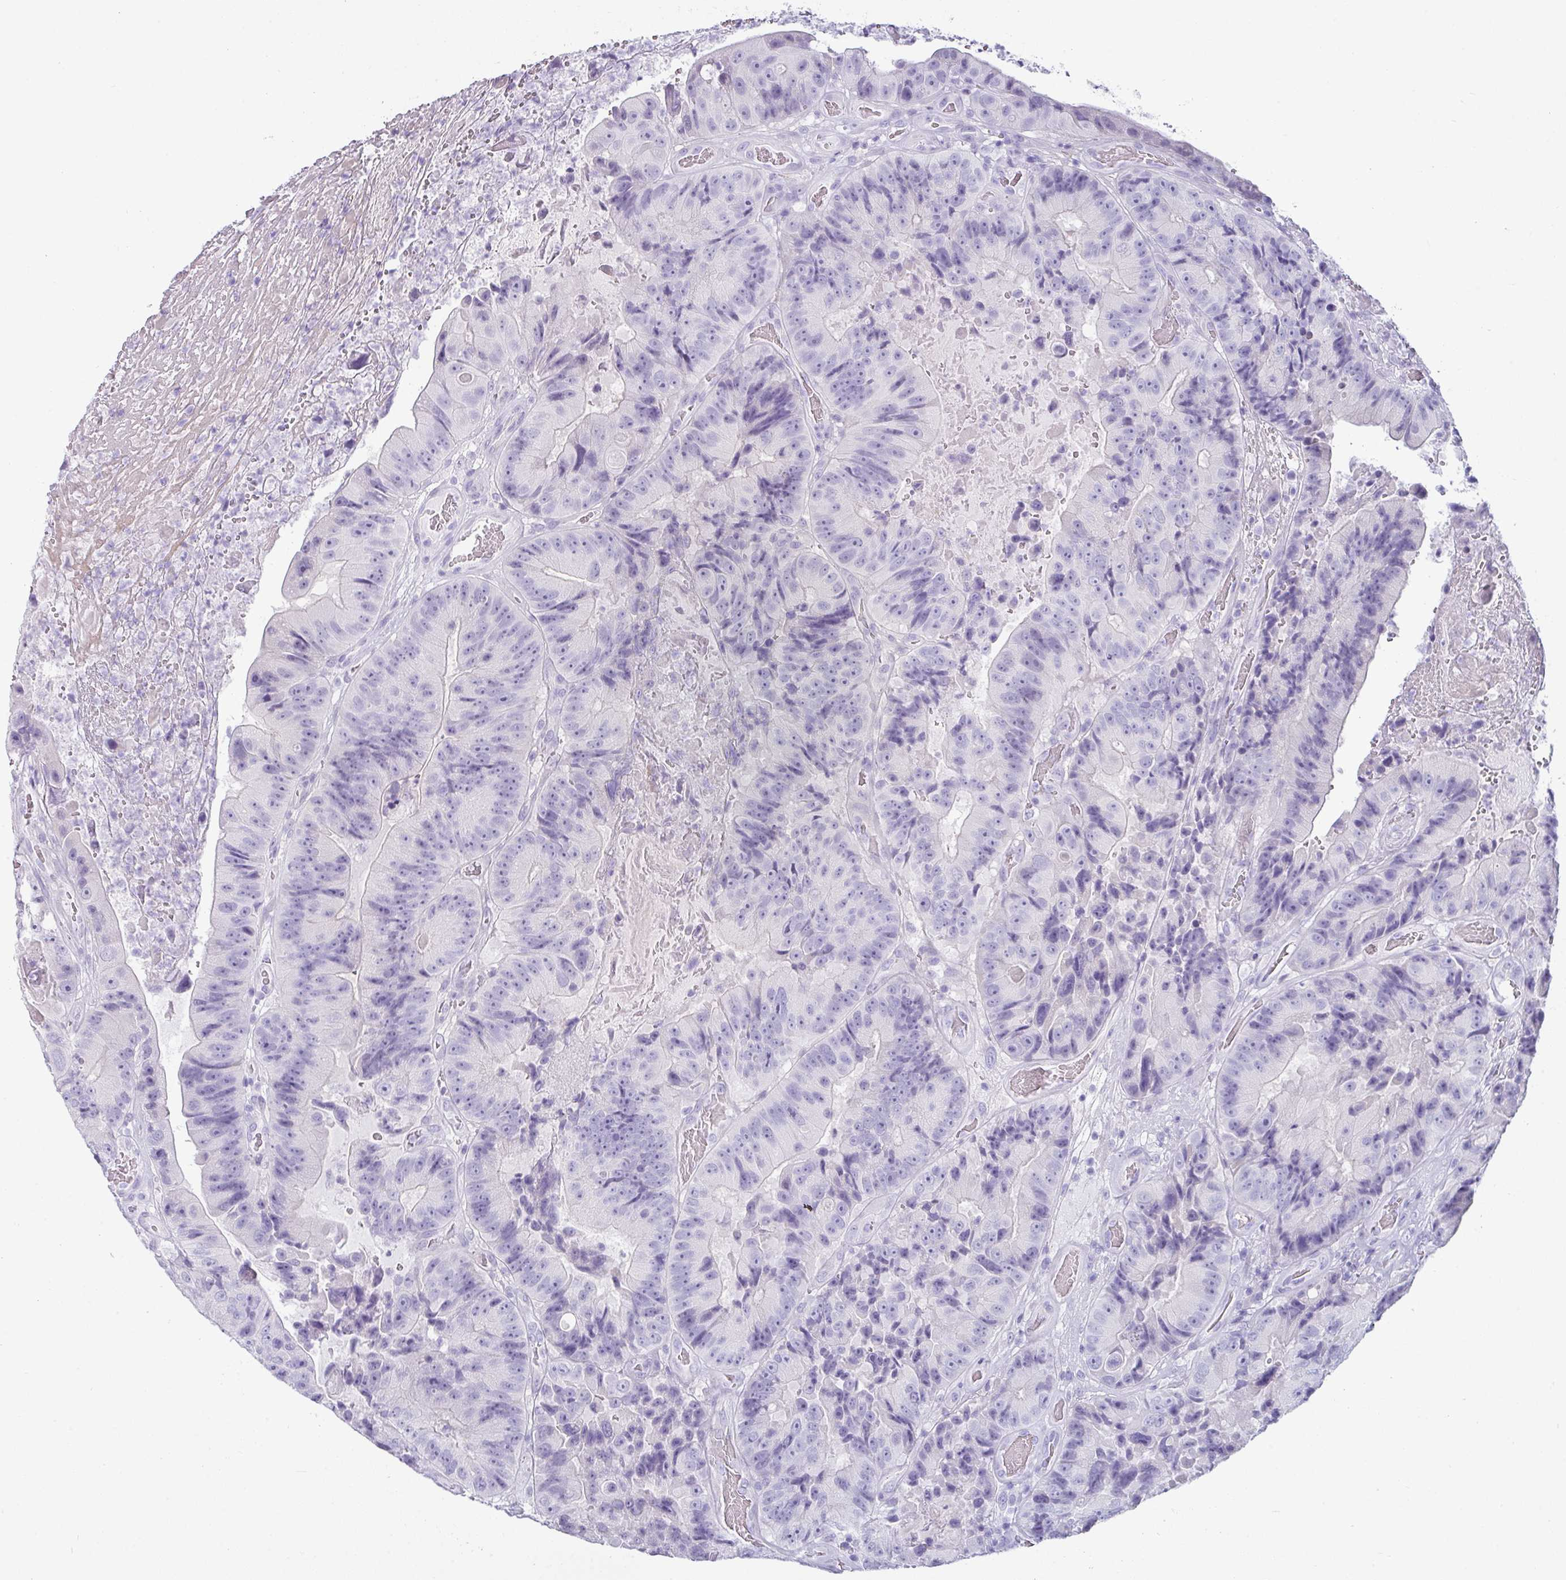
{"staining": {"intensity": "negative", "quantity": "none", "location": "none"}, "tissue": "colorectal cancer", "cell_type": "Tumor cells", "image_type": "cancer", "snomed": [{"axis": "morphology", "description": "Adenocarcinoma, NOS"}, {"axis": "topography", "description": "Colon"}], "caption": "Immunohistochemical staining of human colorectal cancer displays no significant positivity in tumor cells. (DAB immunohistochemistry, high magnification).", "gene": "VCY1B", "patient": {"sex": "female", "age": 86}}